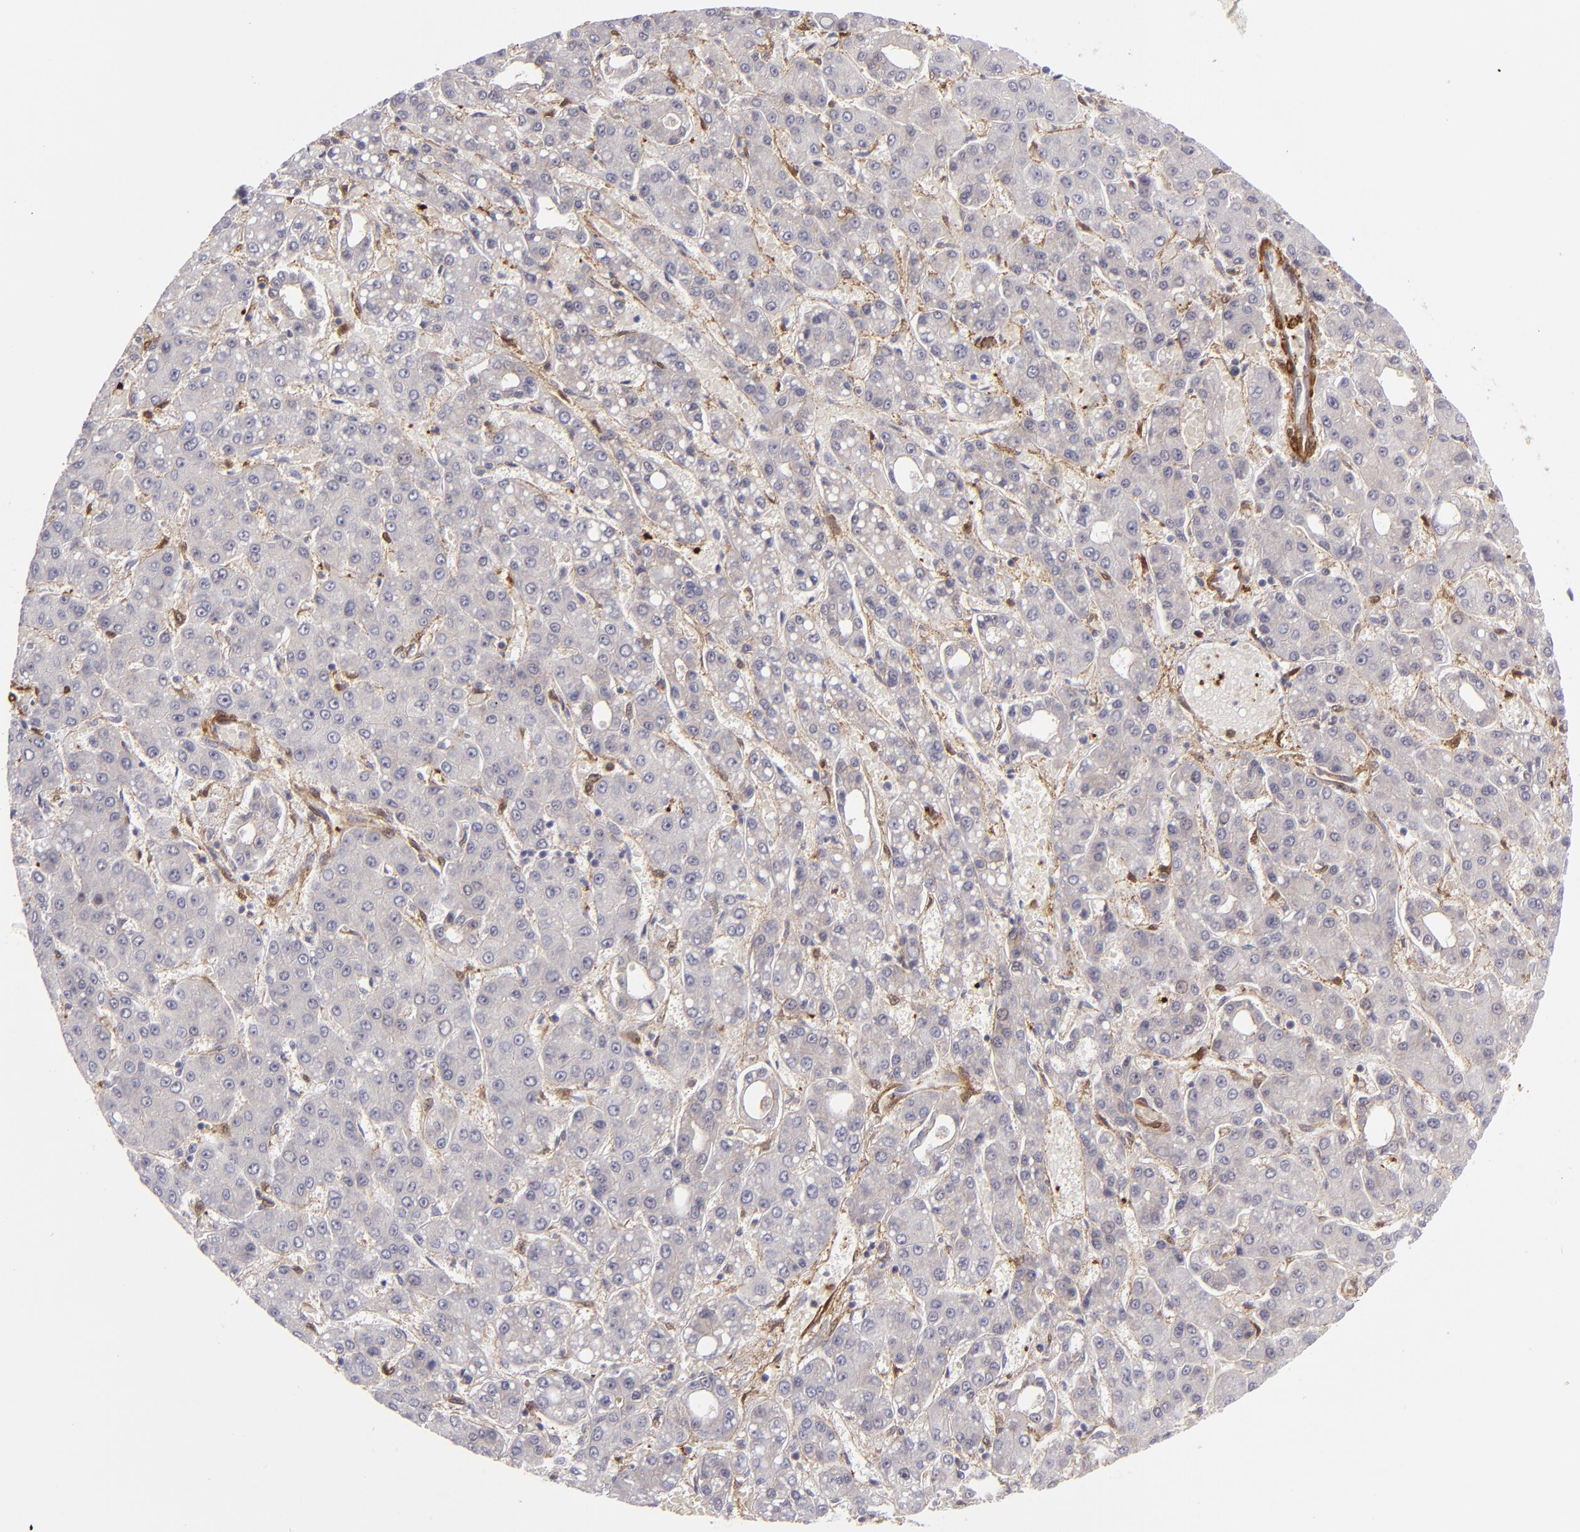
{"staining": {"intensity": "negative", "quantity": "none", "location": "none"}, "tissue": "liver cancer", "cell_type": "Tumor cells", "image_type": "cancer", "snomed": [{"axis": "morphology", "description": "Carcinoma, Hepatocellular, NOS"}, {"axis": "topography", "description": "Liver"}], "caption": "Protein analysis of hepatocellular carcinoma (liver) displays no significant positivity in tumor cells.", "gene": "VCL", "patient": {"sex": "male", "age": 69}}